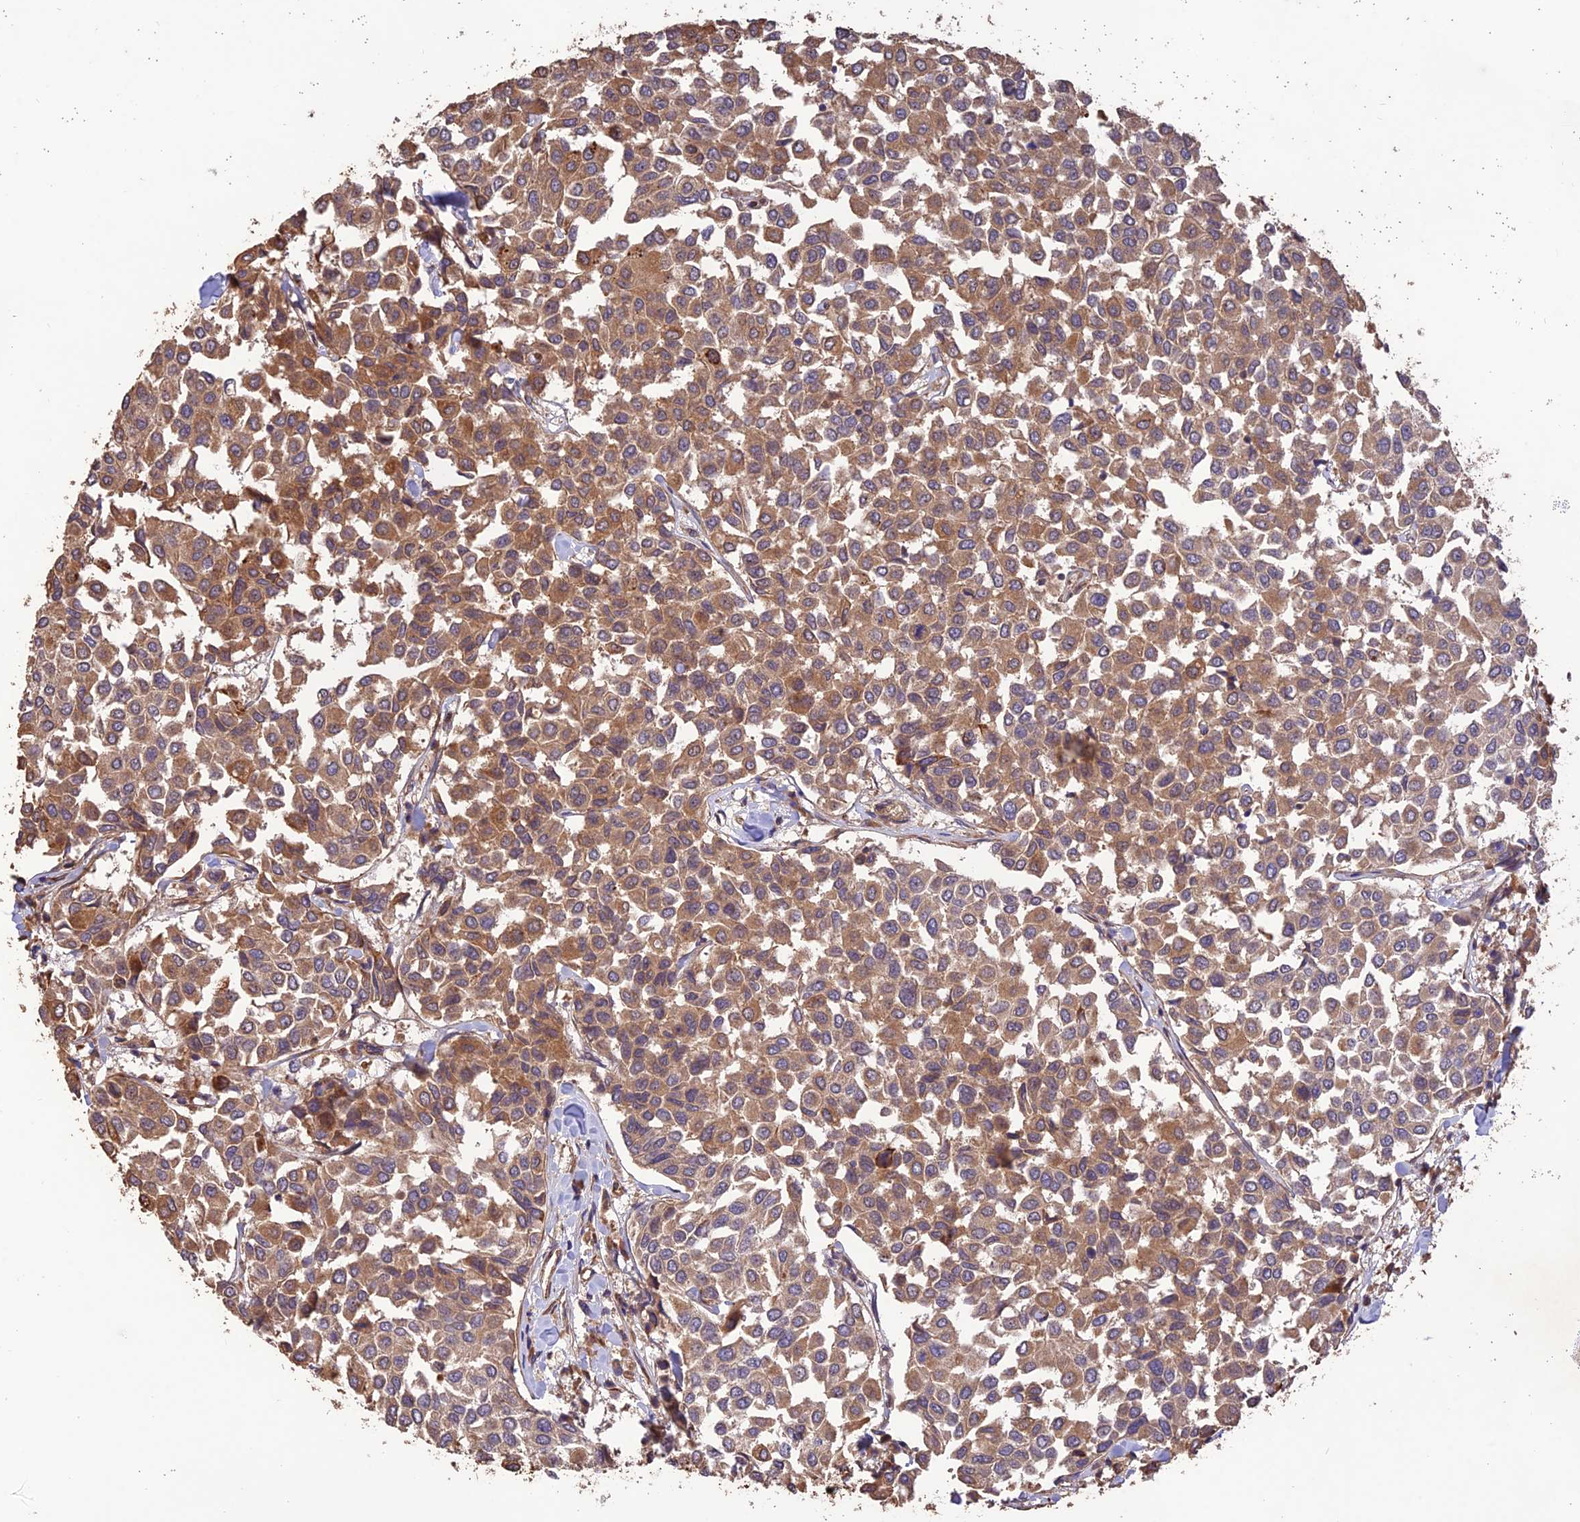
{"staining": {"intensity": "moderate", "quantity": ">75%", "location": "cytoplasmic/membranous"}, "tissue": "breast cancer", "cell_type": "Tumor cells", "image_type": "cancer", "snomed": [{"axis": "morphology", "description": "Duct carcinoma"}, {"axis": "topography", "description": "Breast"}], "caption": "An image showing moderate cytoplasmic/membranous expression in approximately >75% of tumor cells in breast intraductal carcinoma, as visualized by brown immunohistochemical staining.", "gene": "CREBL2", "patient": {"sex": "female", "age": 55}}